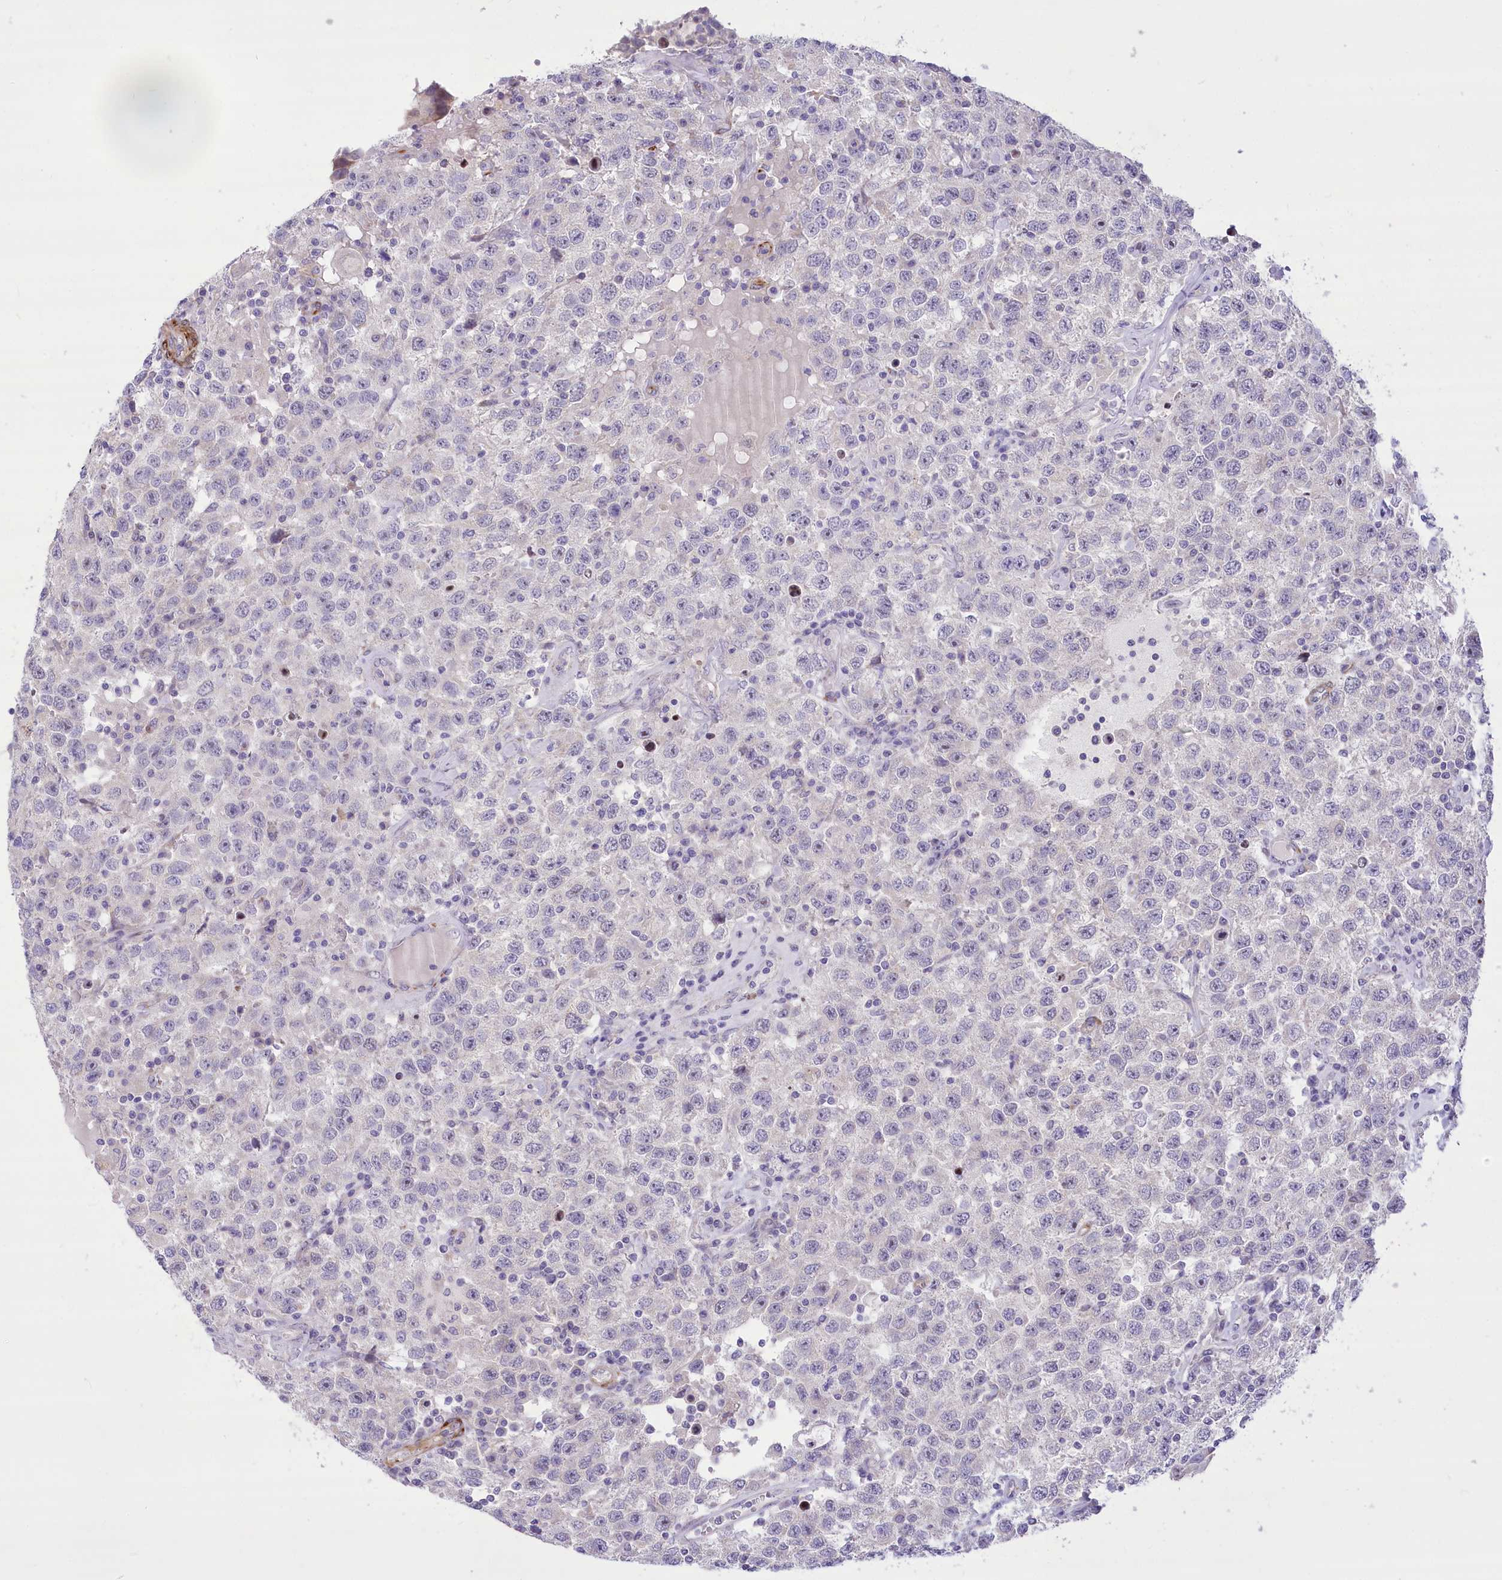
{"staining": {"intensity": "negative", "quantity": "none", "location": "none"}, "tissue": "testis cancer", "cell_type": "Tumor cells", "image_type": "cancer", "snomed": [{"axis": "morphology", "description": "Seminoma, NOS"}, {"axis": "topography", "description": "Testis"}], "caption": "This is a histopathology image of immunohistochemistry (IHC) staining of testis seminoma, which shows no expression in tumor cells.", "gene": "ANGPTL3", "patient": {"sex": "male", "age": 41}}